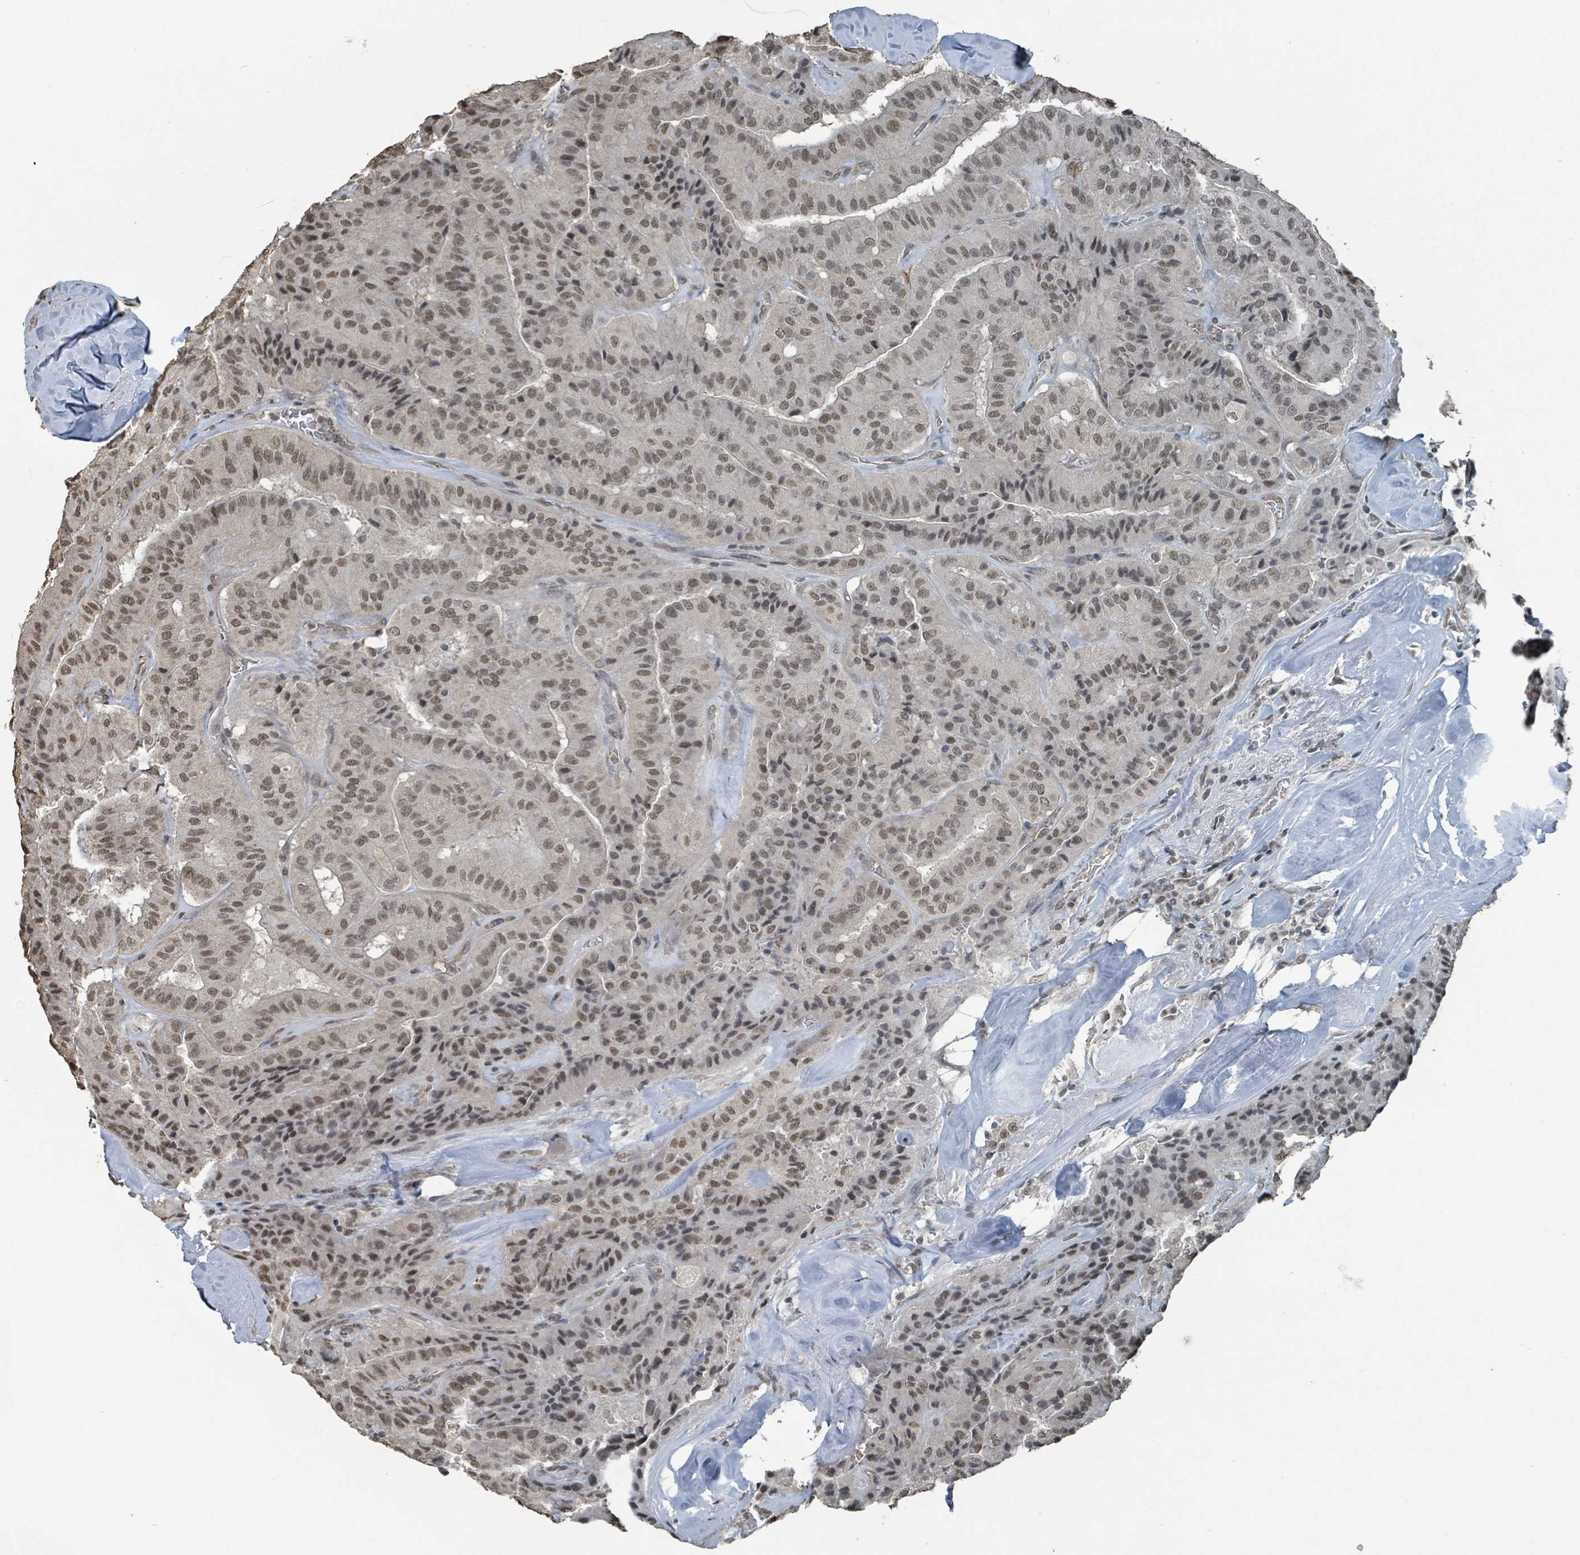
{"staining": {"intensity": "moderate", "quantity": ">75%", "location": "nuclear"}, "tissue": "thyroid cancer", "cell_type": "Tumor cells", "image_type": "cancer", "snomed": [{"axis": "morphology", "description": "Normal tissue, NOS"}, {"axis": "morphology", "description": "Papillary adenocarcinoma, NOS"}, {"axis": "topography", "description": "Thyroid gland"}], "caption": "High-power microscopy captured an immunohistochemistry (IHC) micrograph of papillary adenocarcinoma (thyroid), revealing moderate nuclear expression in about >75% of tumor cells.", "gene": "PHIP", "patient": {"sex": "female", "age": 59}}